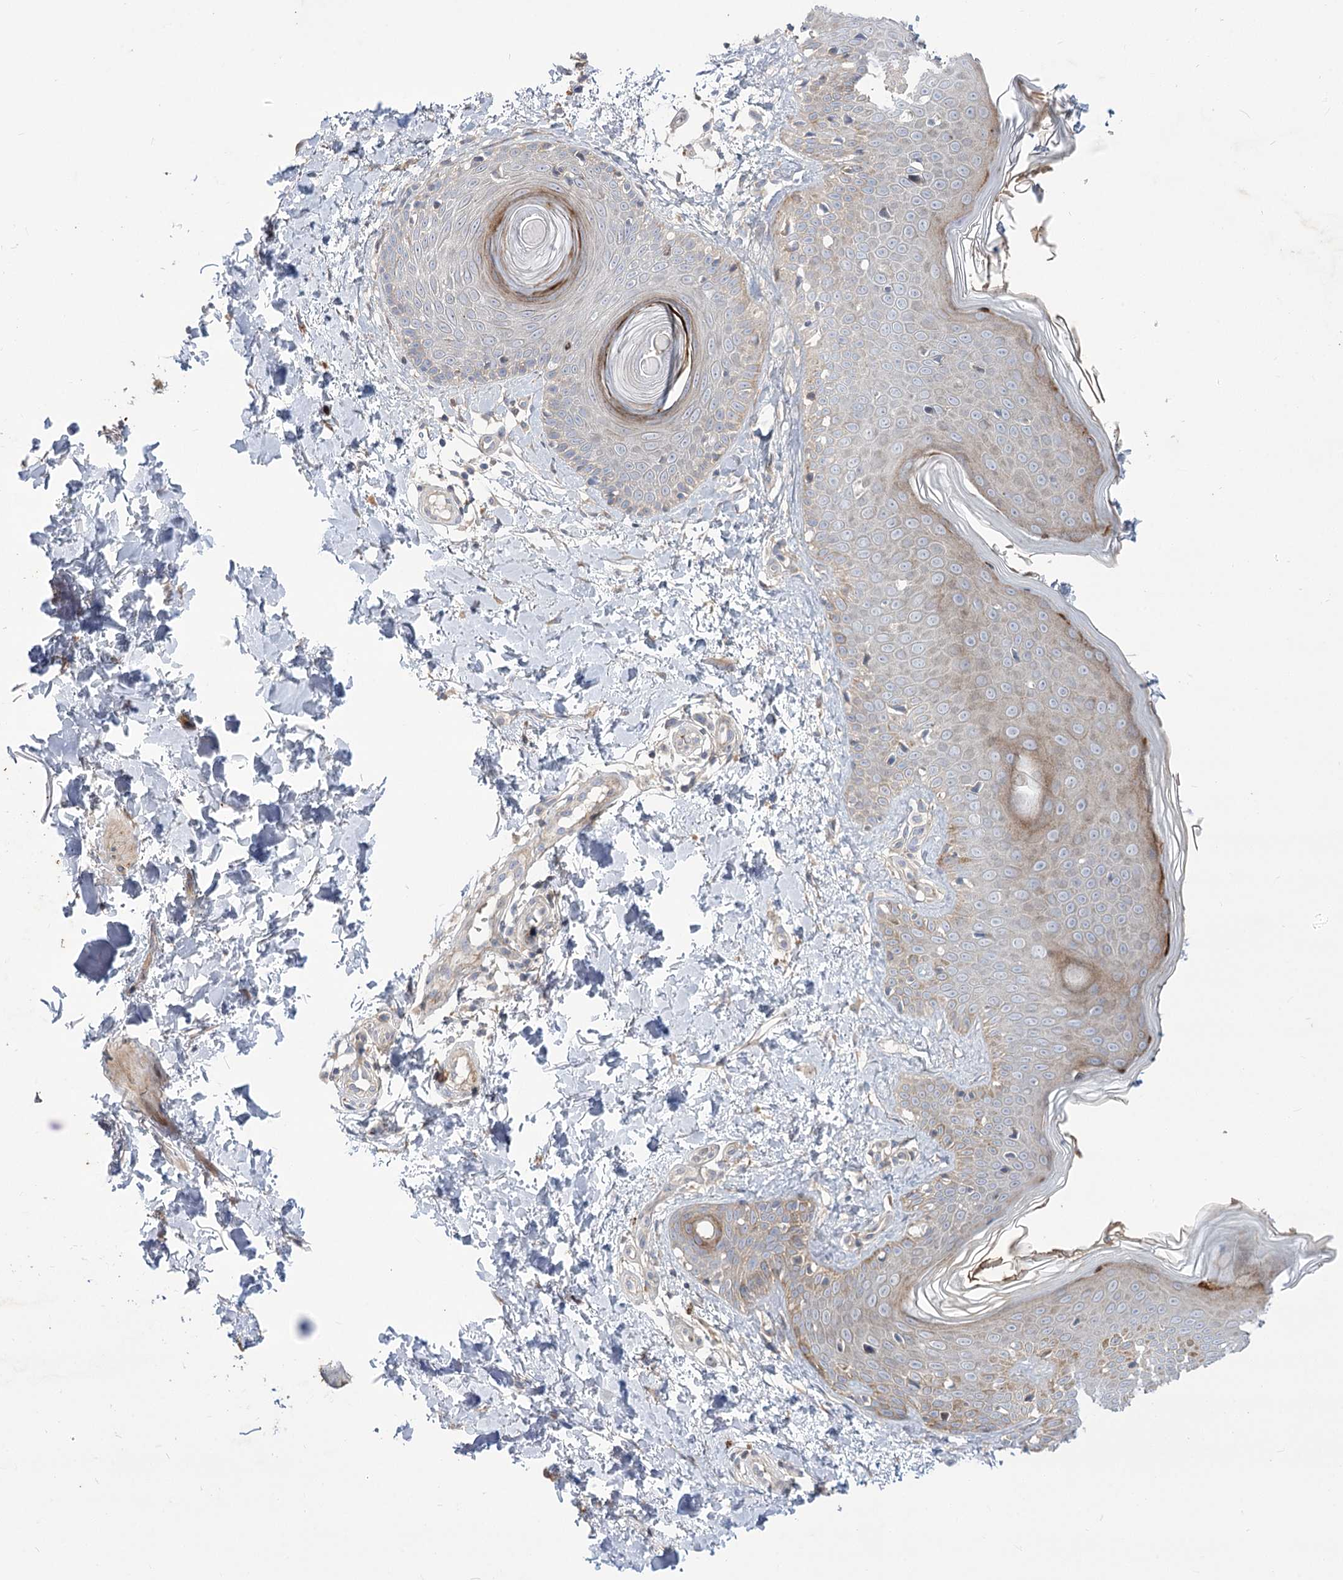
{"staining": {"intensity": "moderate", "quantity": "25%-75%", "location": "cytoplasmic/membranous"}, "tissue": "skin", "cell_type": "Fibroblasts", "image_type": "normal", "snomed": [{"axis": "morphology", "description": "Normal tissue, NOS"}, {"axis": "topography", "description": "Skin"}], "caption": "This image exhibits immunohistochemistry (IHC) staining of normal human skin, with medium moderate cytoplasmic/membranous staining in about 25%-75% of fibroblasts.", "gene": "TRUB1", "patient": {"sex": "male", "age": 37}}